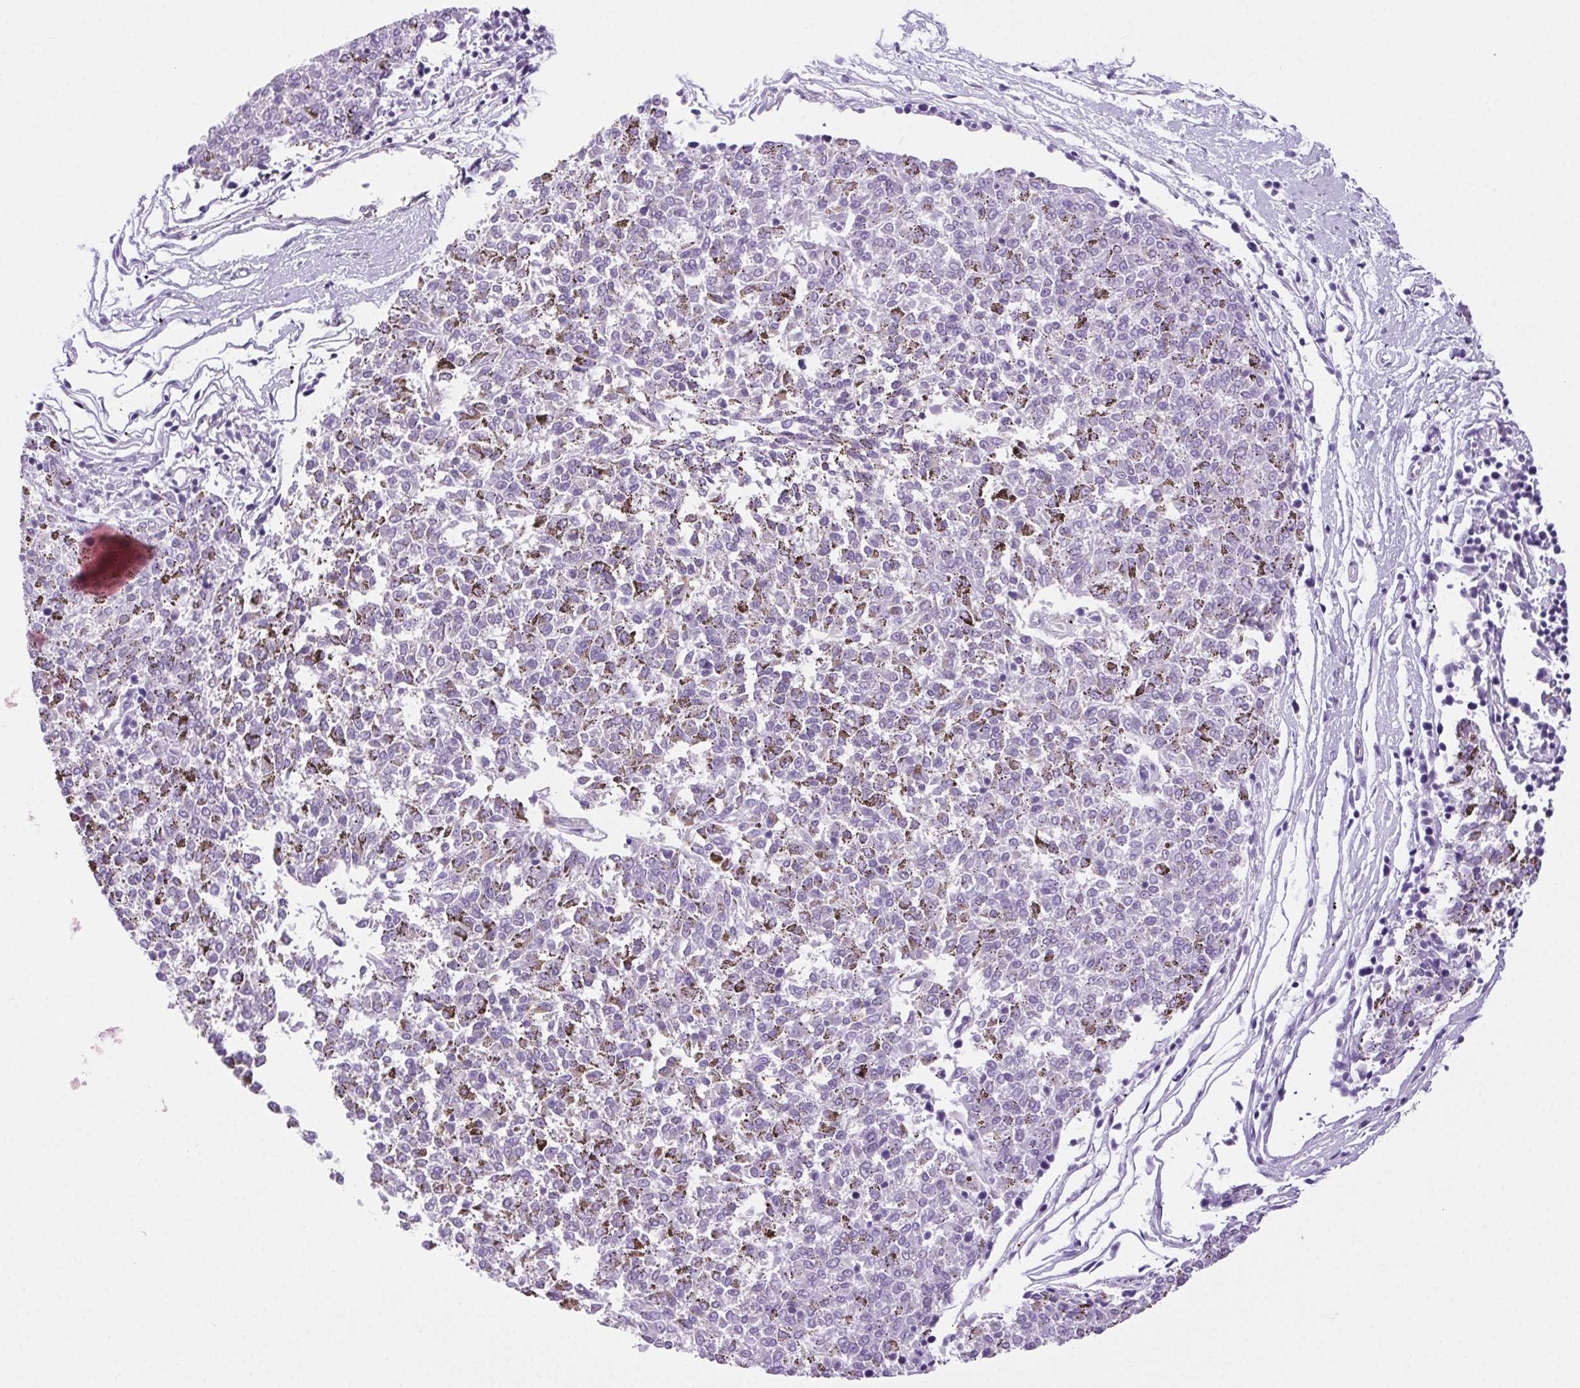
{"staining": {"intensity": "negative", "quantity": "none", "location": "none"}, "tissue": "melanoma", "cell_type": "Tumor cells", "image_type": "cancer", "snomed": [{"axis": "morphology", "description": "Malignant melanoma, NOS"}, {"axis": "topography", "description": "Skin"}], "caption": "This is a photomicrograph of immunohistochemistry (IHC) staining of melanoma, which shows no expression in tumor cells.", "gene": "SHCBP1L", "patient": {"sex": "female", "age": 72}}